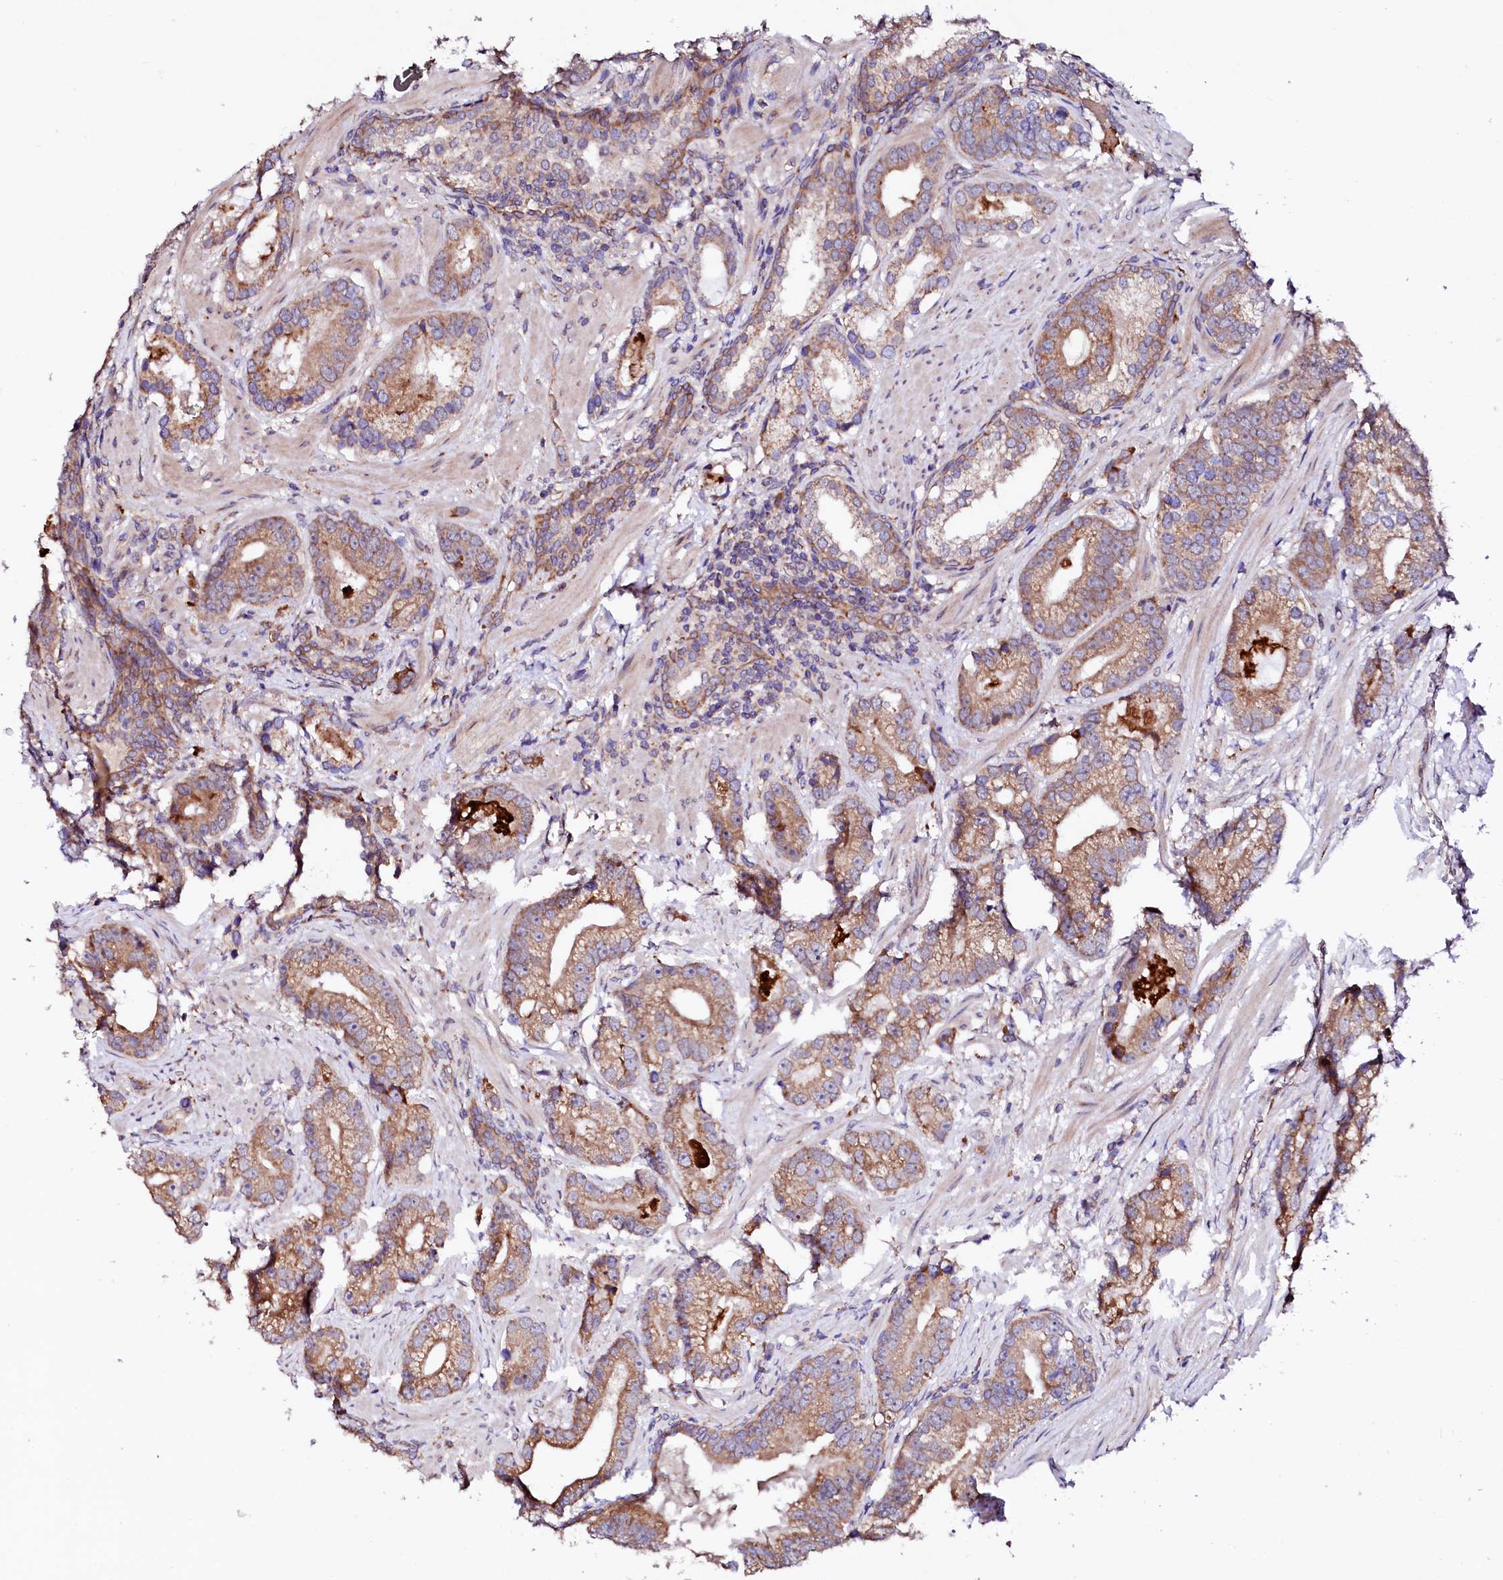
{"staining": {"intensity": "moderate", "quantity": ">75%", "location": "cytoplasmic/membranous"}, "tissue": "prostate cancer", "cell_type": "Tumor cells", "image_type": "cancer", "snomed": [{"axis": "morphology", "description": "Adenocarcinoma, High grade"}, {"axis": "topography", "description": "Prostate"}], "caption": "Prostate high-grade adenocarcinoma was stained to show a protein in brown. There is medium levels of moderate cytoplasmic/membranous expression in approximately >75% of tumor cells.", "gene": "UBE3C", "patient": {"sex": "male", "age": 75}}